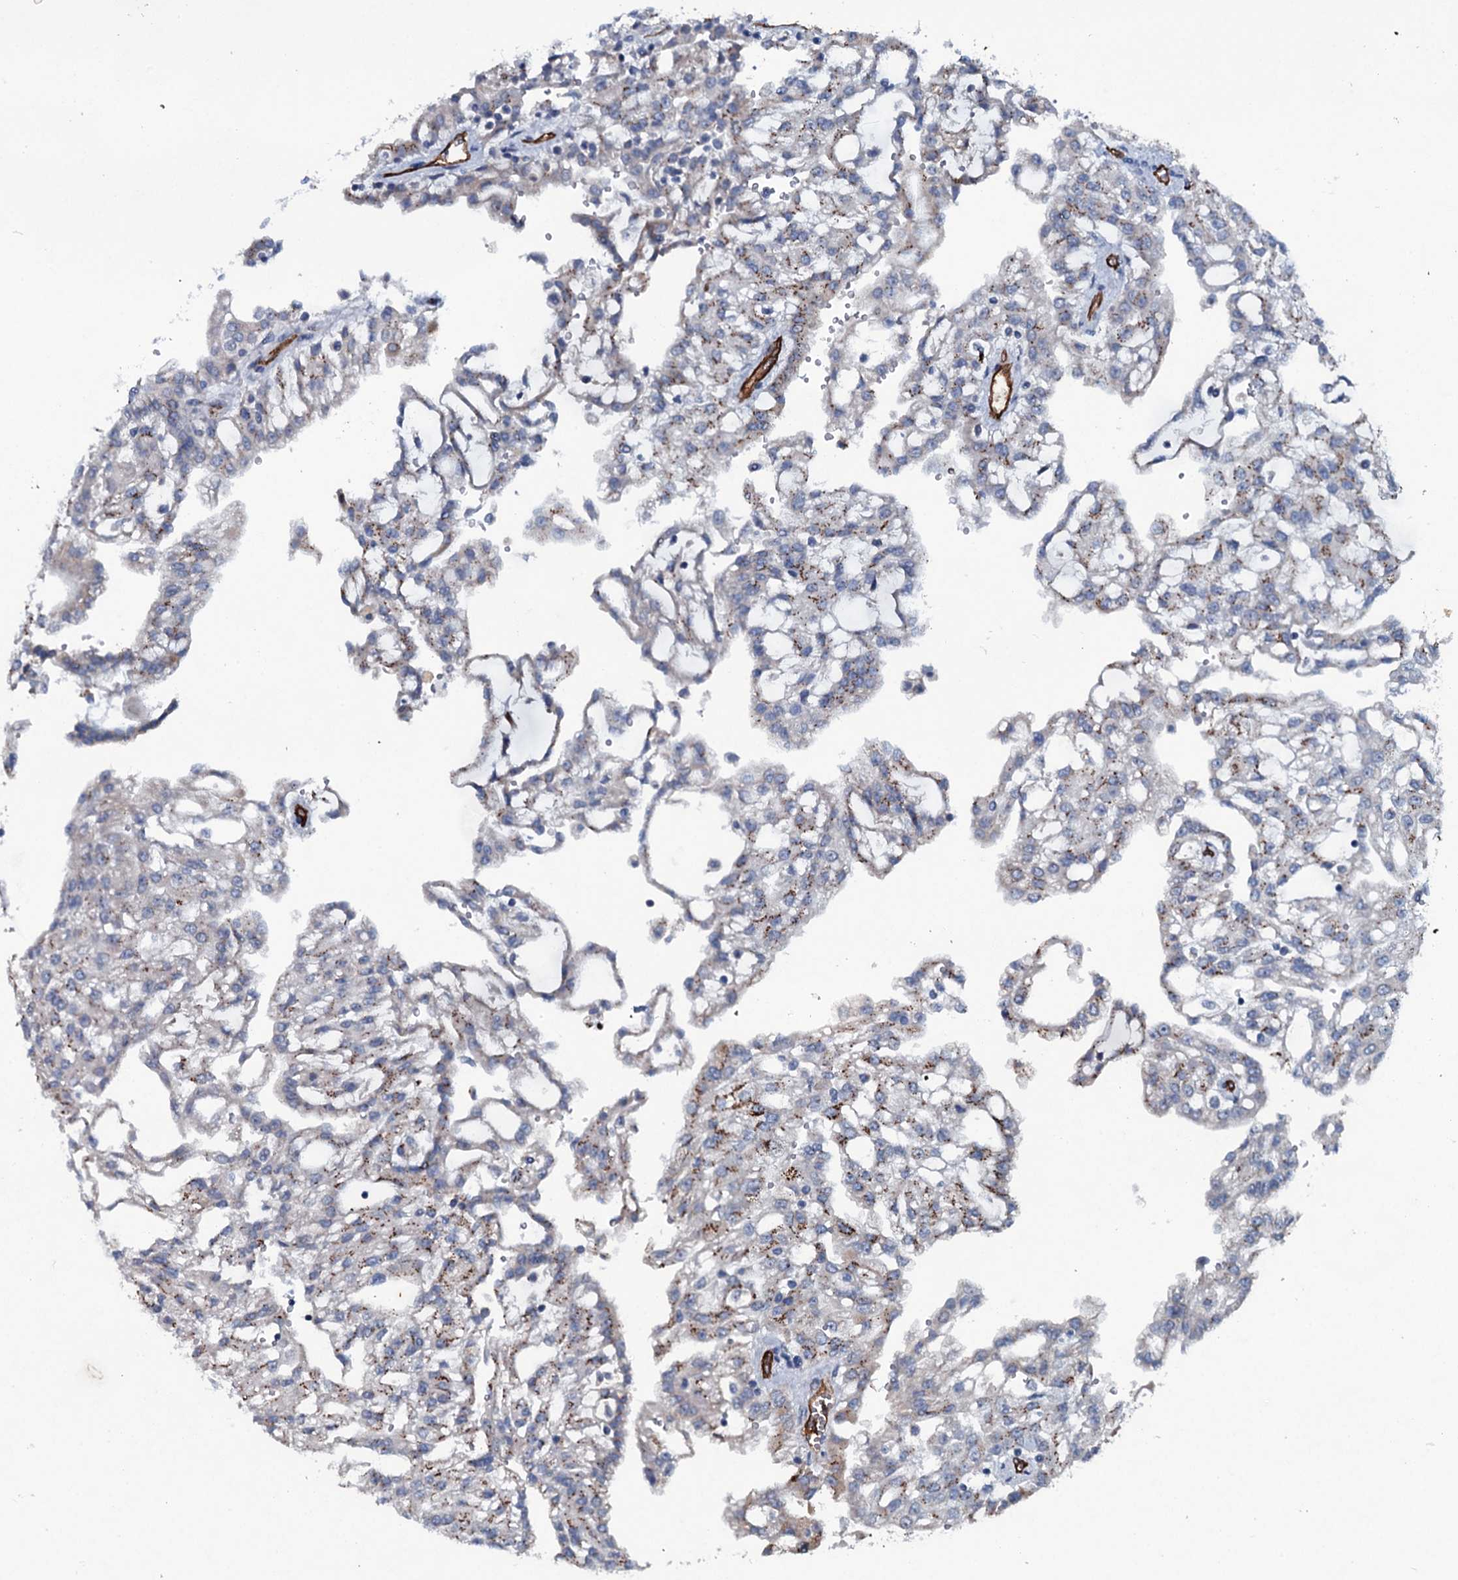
{"staining": {"intensity": "negative", "quantity": "none", "location": "none"}, "tissue": "renal cancer", "cell_type": "Tumor cells", "image_type": "cancer", "snomed": [{"axis": "morphology", "description": "Adenocarcinoma, NOS"}, {"axis": "topography", "description": "Kidney"}], "caption": "Immunohistochemistry (IHC) of human renal cancer (adenocarcinoma) exhibits no positivity in tumor cells.", "gene": "CLEC14A", "patient": {"sex": "male", "age": 63}}